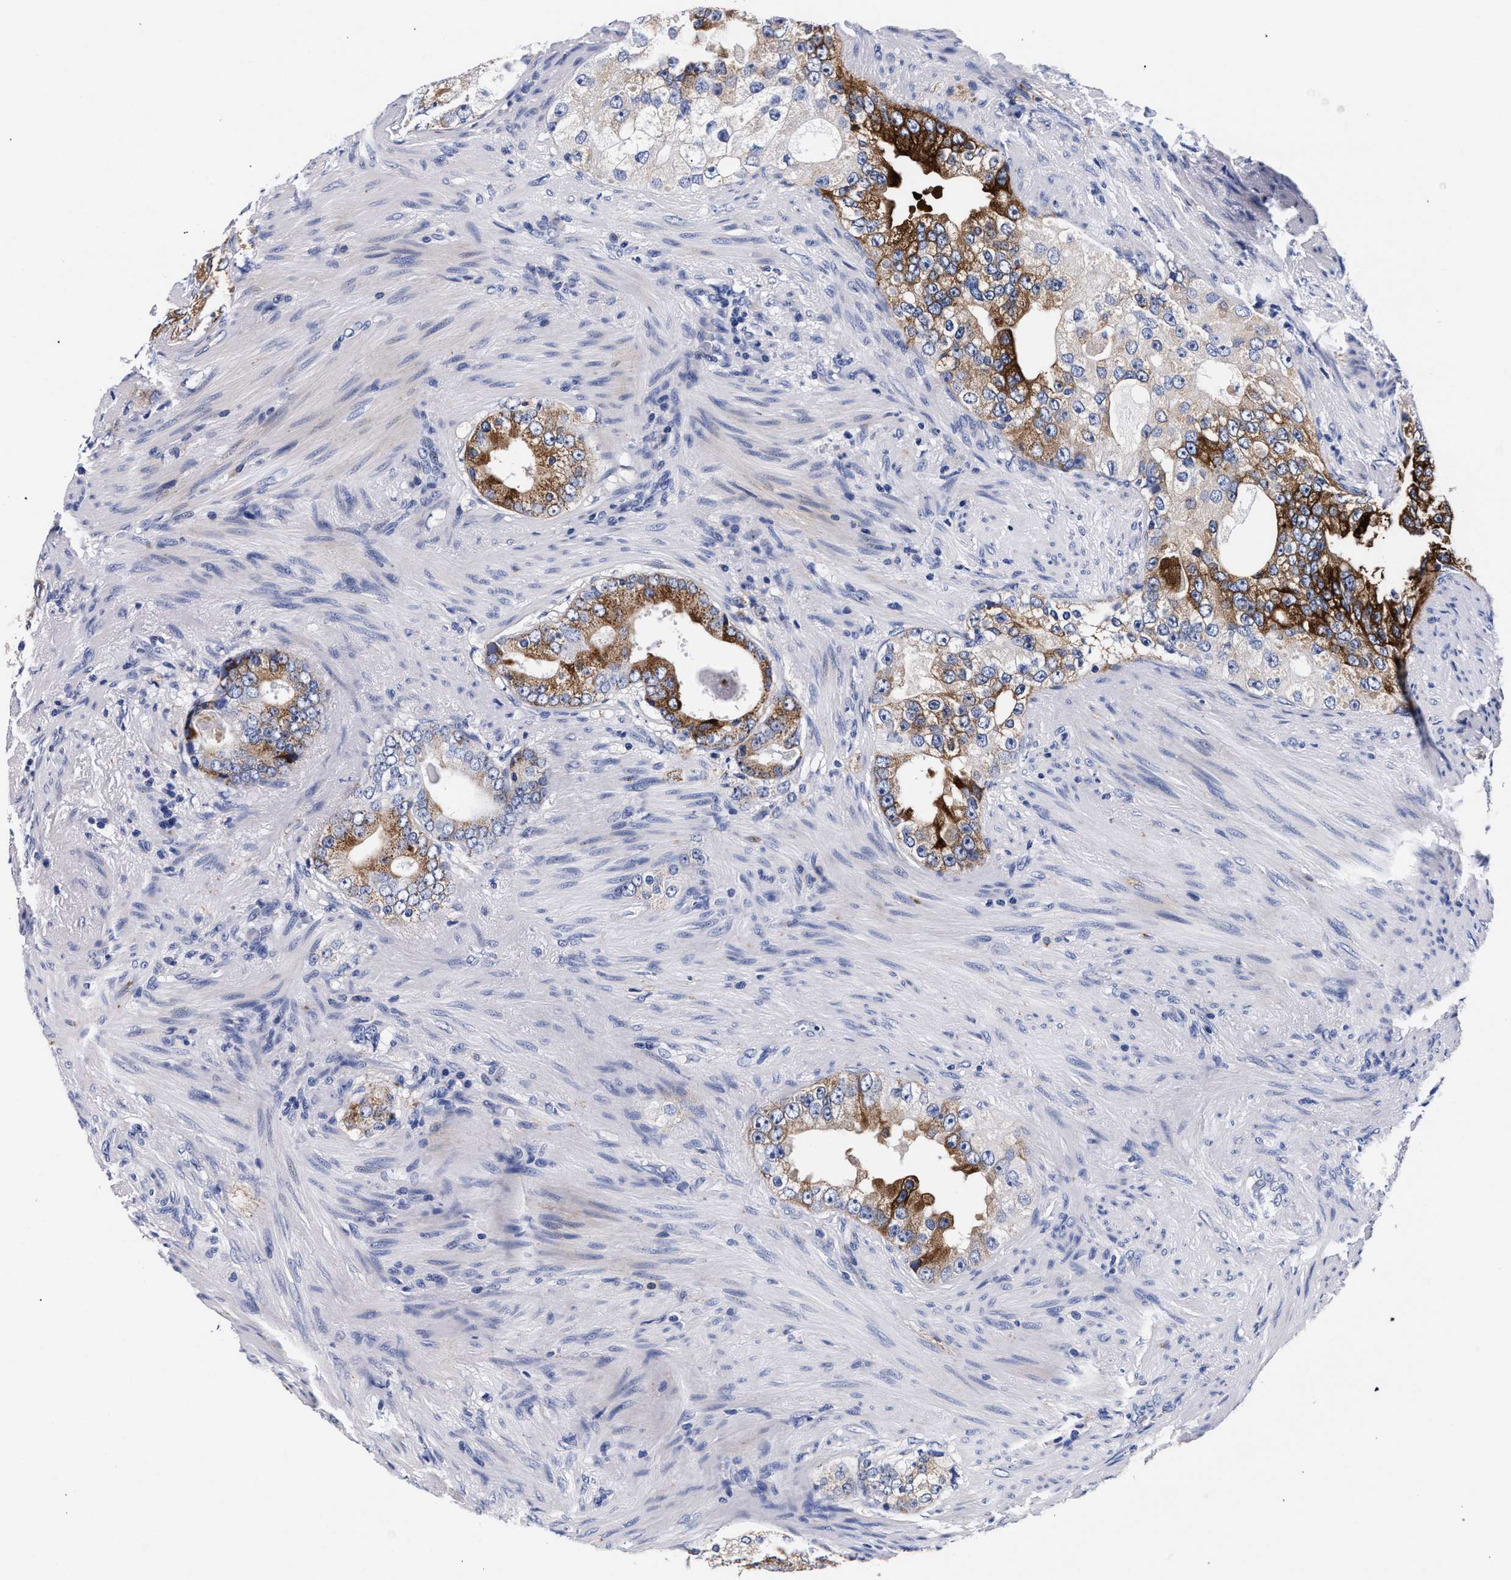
{"staining": {"intensity": "strong", "quantity": "25%-75%", "location": "cytoplasmic/membranous"}, "tissue": "prostate cancer", "cell_type": "Tumor cells", "image_type": "cancer", "snomed": [{"axis": "morphology", "description": "Adenocarcinoma, High grade"}, {"axis": "topography", "description": "Prostate"}], "caption": "Brown immunohistochemical staining in human prostate cancer (high-grade adenocarcinoma) displays strong cytoplasmic/membranous staining in approximately 25%-75% of tumor cells.", "gene": "RAB3B", "patient": {"sex": "male", "age": 66}}